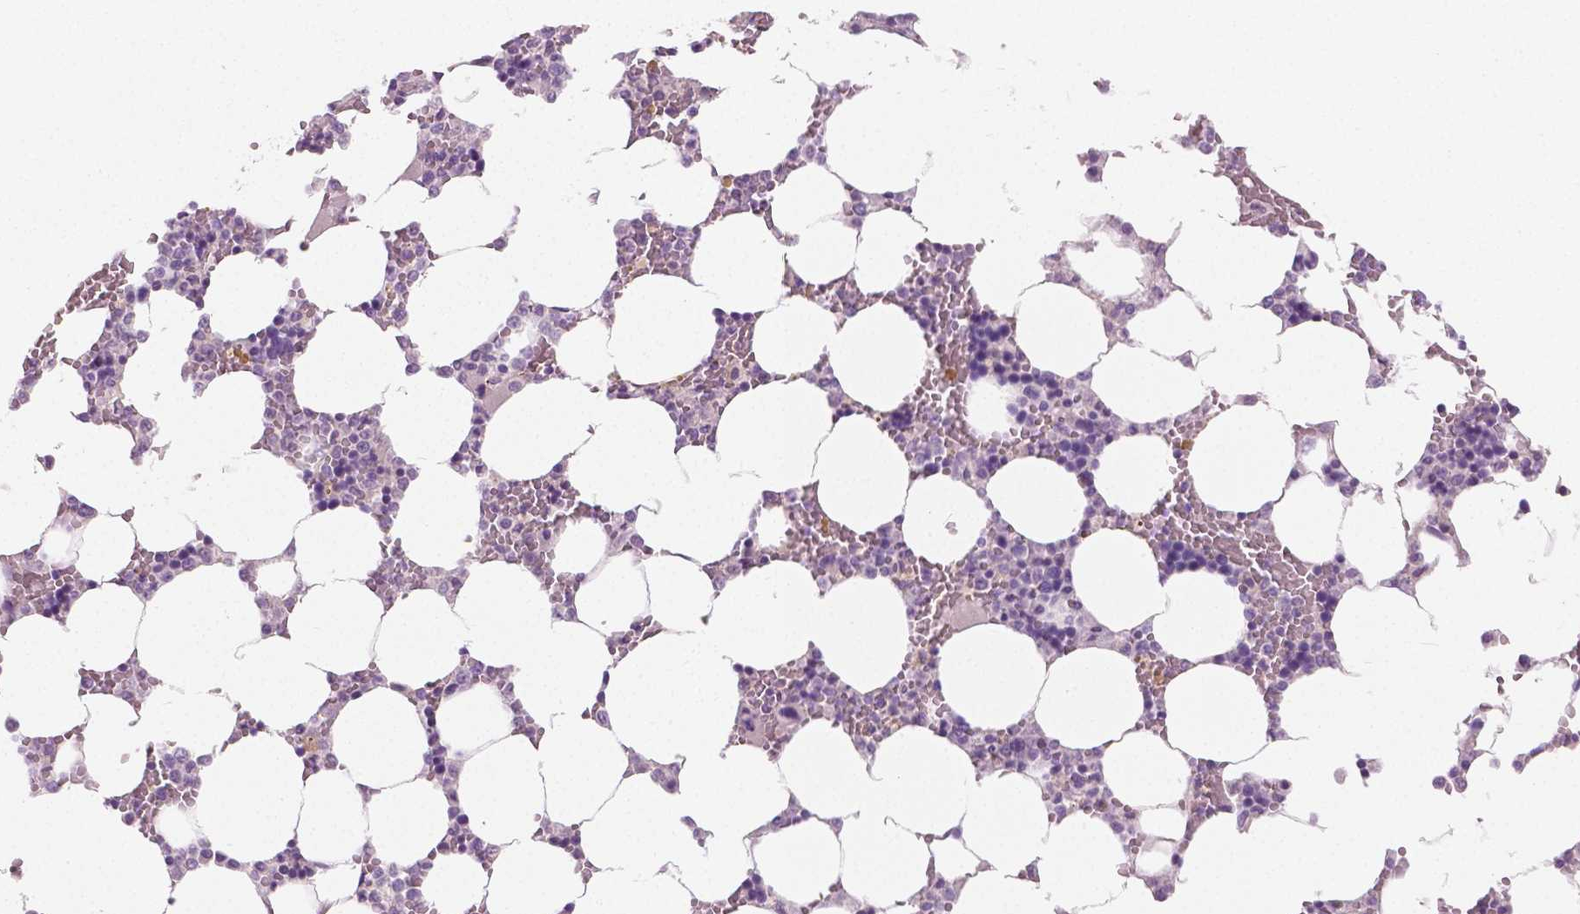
{"staining": {"intensity": "negative", "quantity": "none", "location": "none"}, "tissue": "bone marrow", "cell_type": "Hematopoietic cells", "image_type": "normal", "snomed": [{"axis": "morphology", "description": "Normal tissue, NOS"}, {"axis": "topography", "description": "Bone marrow"}], "caption": "High magnification brightfield microscopy of unremarkable bone marrow stained with DAB (brown) and counterstained with hematoxylin (blue): hematopoietic cells show no significant expression.", "gene": "GALM", "patient": {"sex": "male", "age": 64}}